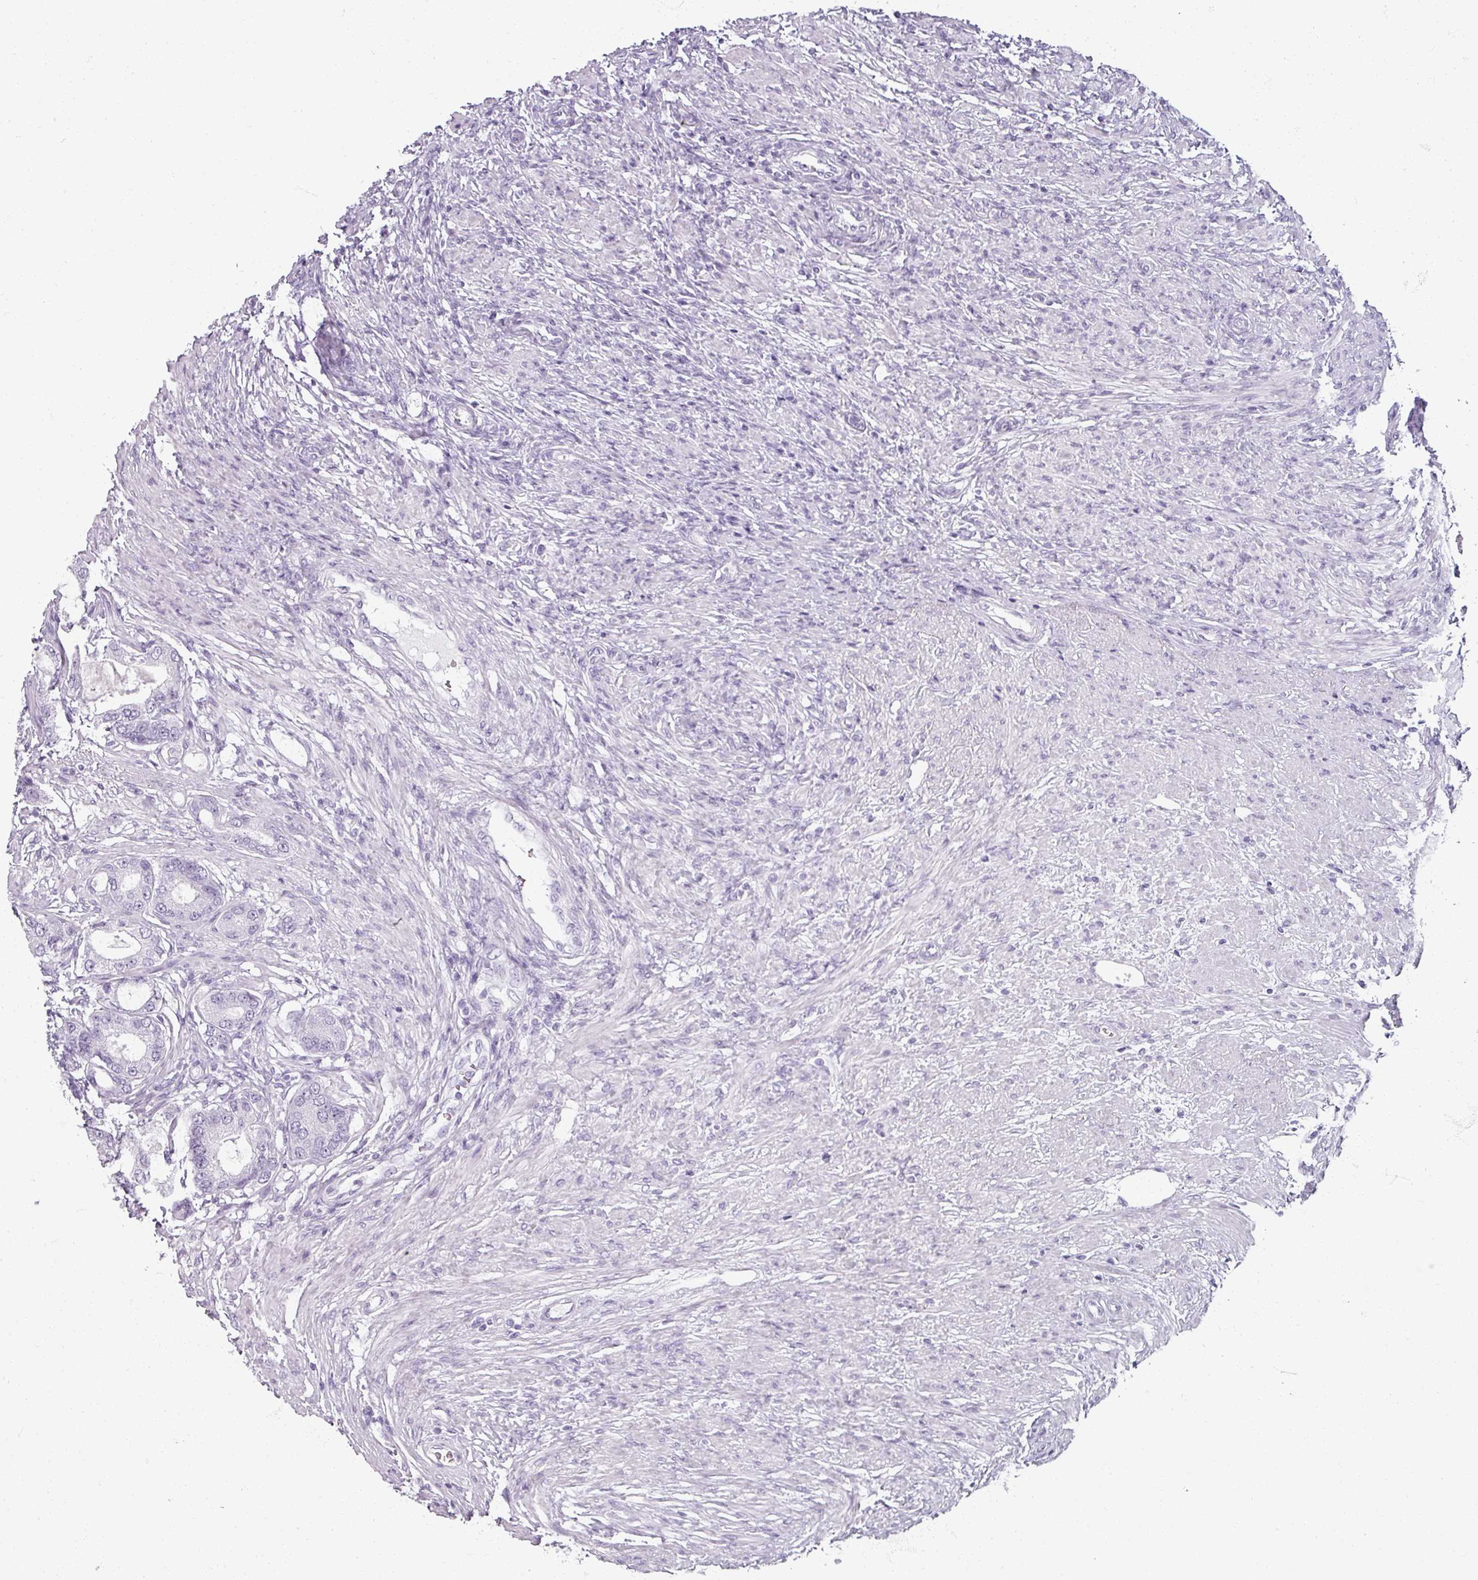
{"staining": {"intensity": "negative", "quantity": "none", "location": "none"}, "tissue": "prostate cancer", "cell_type": "Tumor cells", "image_type": "cancer", "snomed": [{"axis": "morphology", "description": "Adenocarcinoma, High grade"}, {"axis": "topography", "description": "Prostate"}], "caption": "Immunohistochemistry (IHC) of human high-grade adenocarcinoma (prostate) reveals no expression in tumor cells. Nuclei are stained in blue.", "gene": "REG3G", "patient": {"sex": "male", "age": 69}}